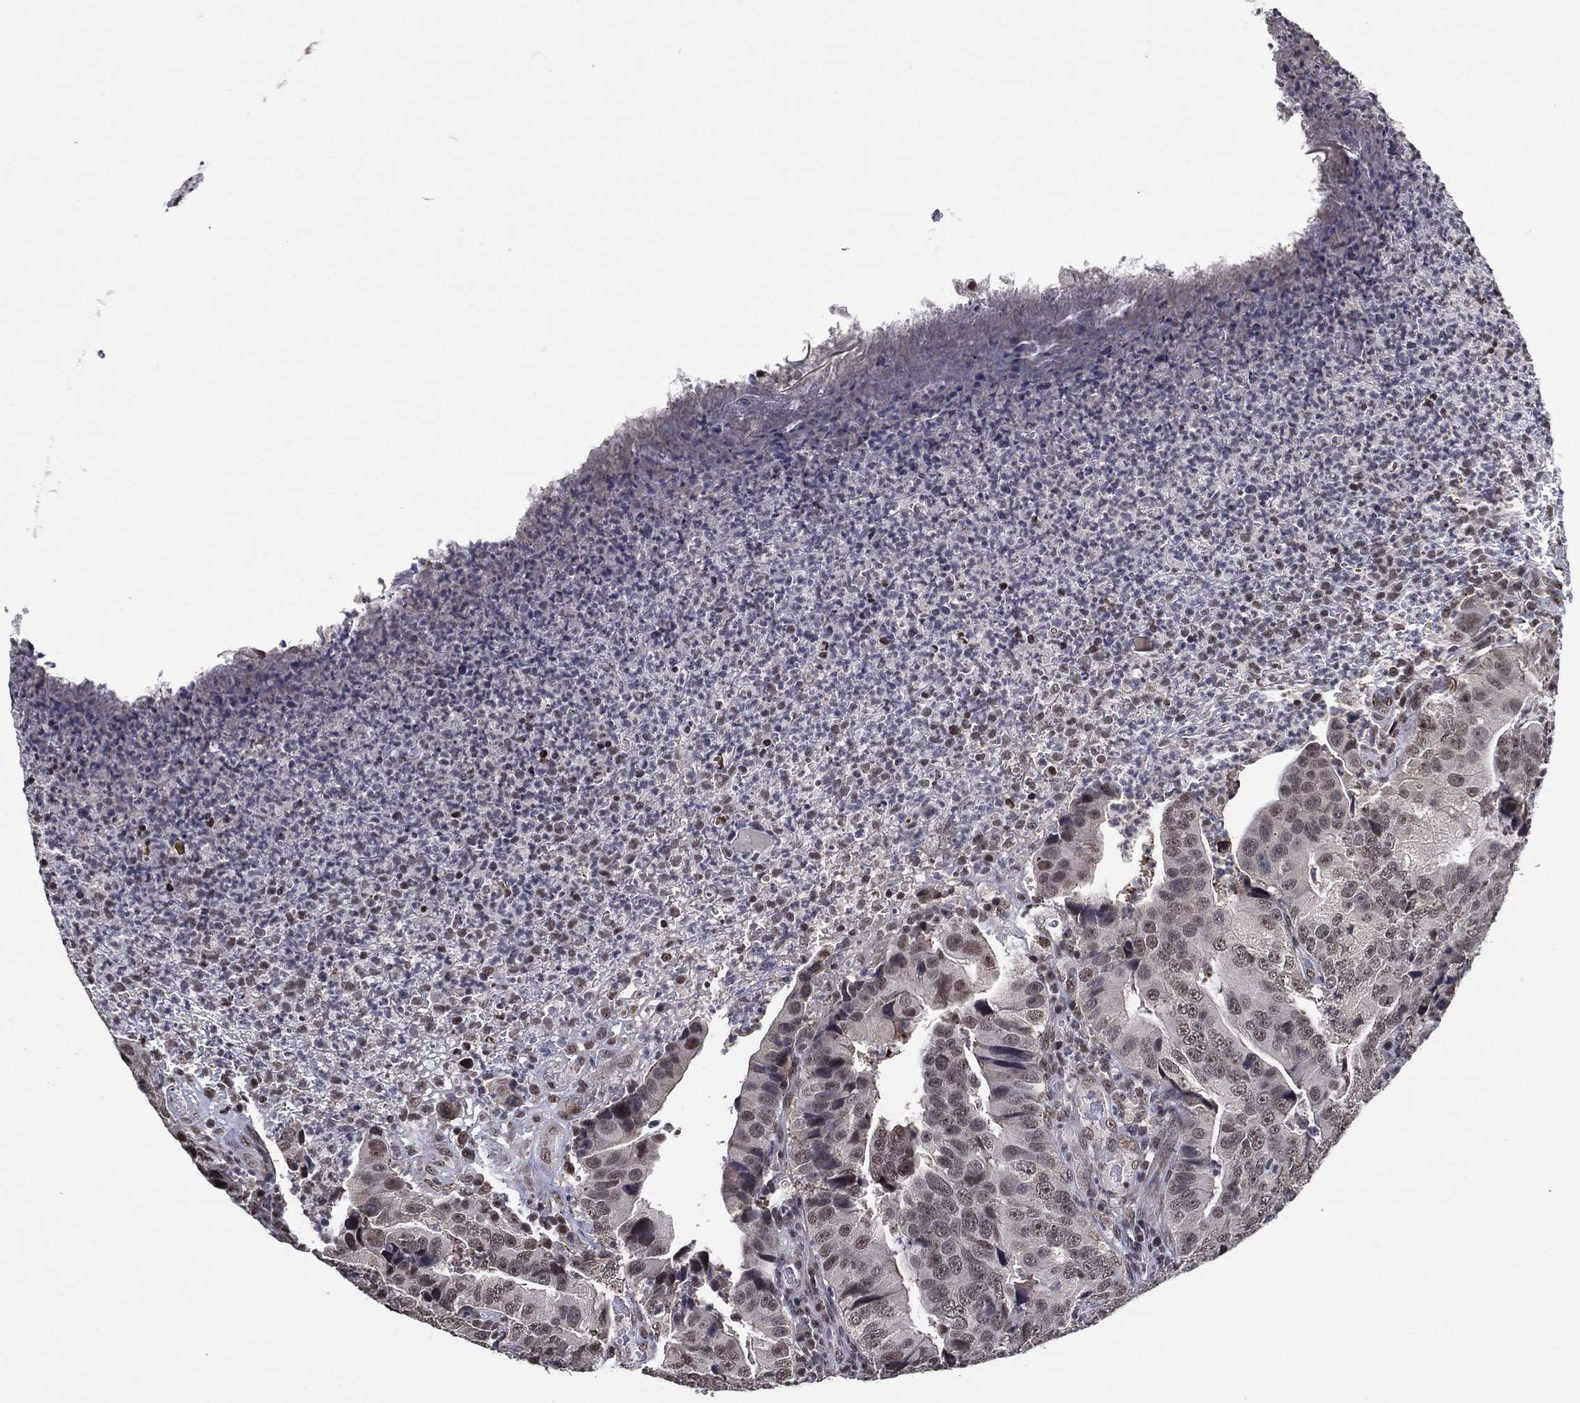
{"staining": {"intensity": "moderate", "quantity": "25%-75%", "location": "nuclear"}, "tissue": "colorectal cancer", "cell_type": "Tumor cells", "image_type": "cancer", "snomed": [{"axis": "morphology", "description": "Adenocarcinoma, NOS"}, {"axis": "topography", "description": "Colon"}], "caption": "The image displays immunohistochemical staining of colorectal adenocarcinoma. There is moderate nuclear positivity is present in approximately 25%-75% of tumor cells.", "gene": "ZBTB42", "patient": {"sex": "female", "age": 72}}